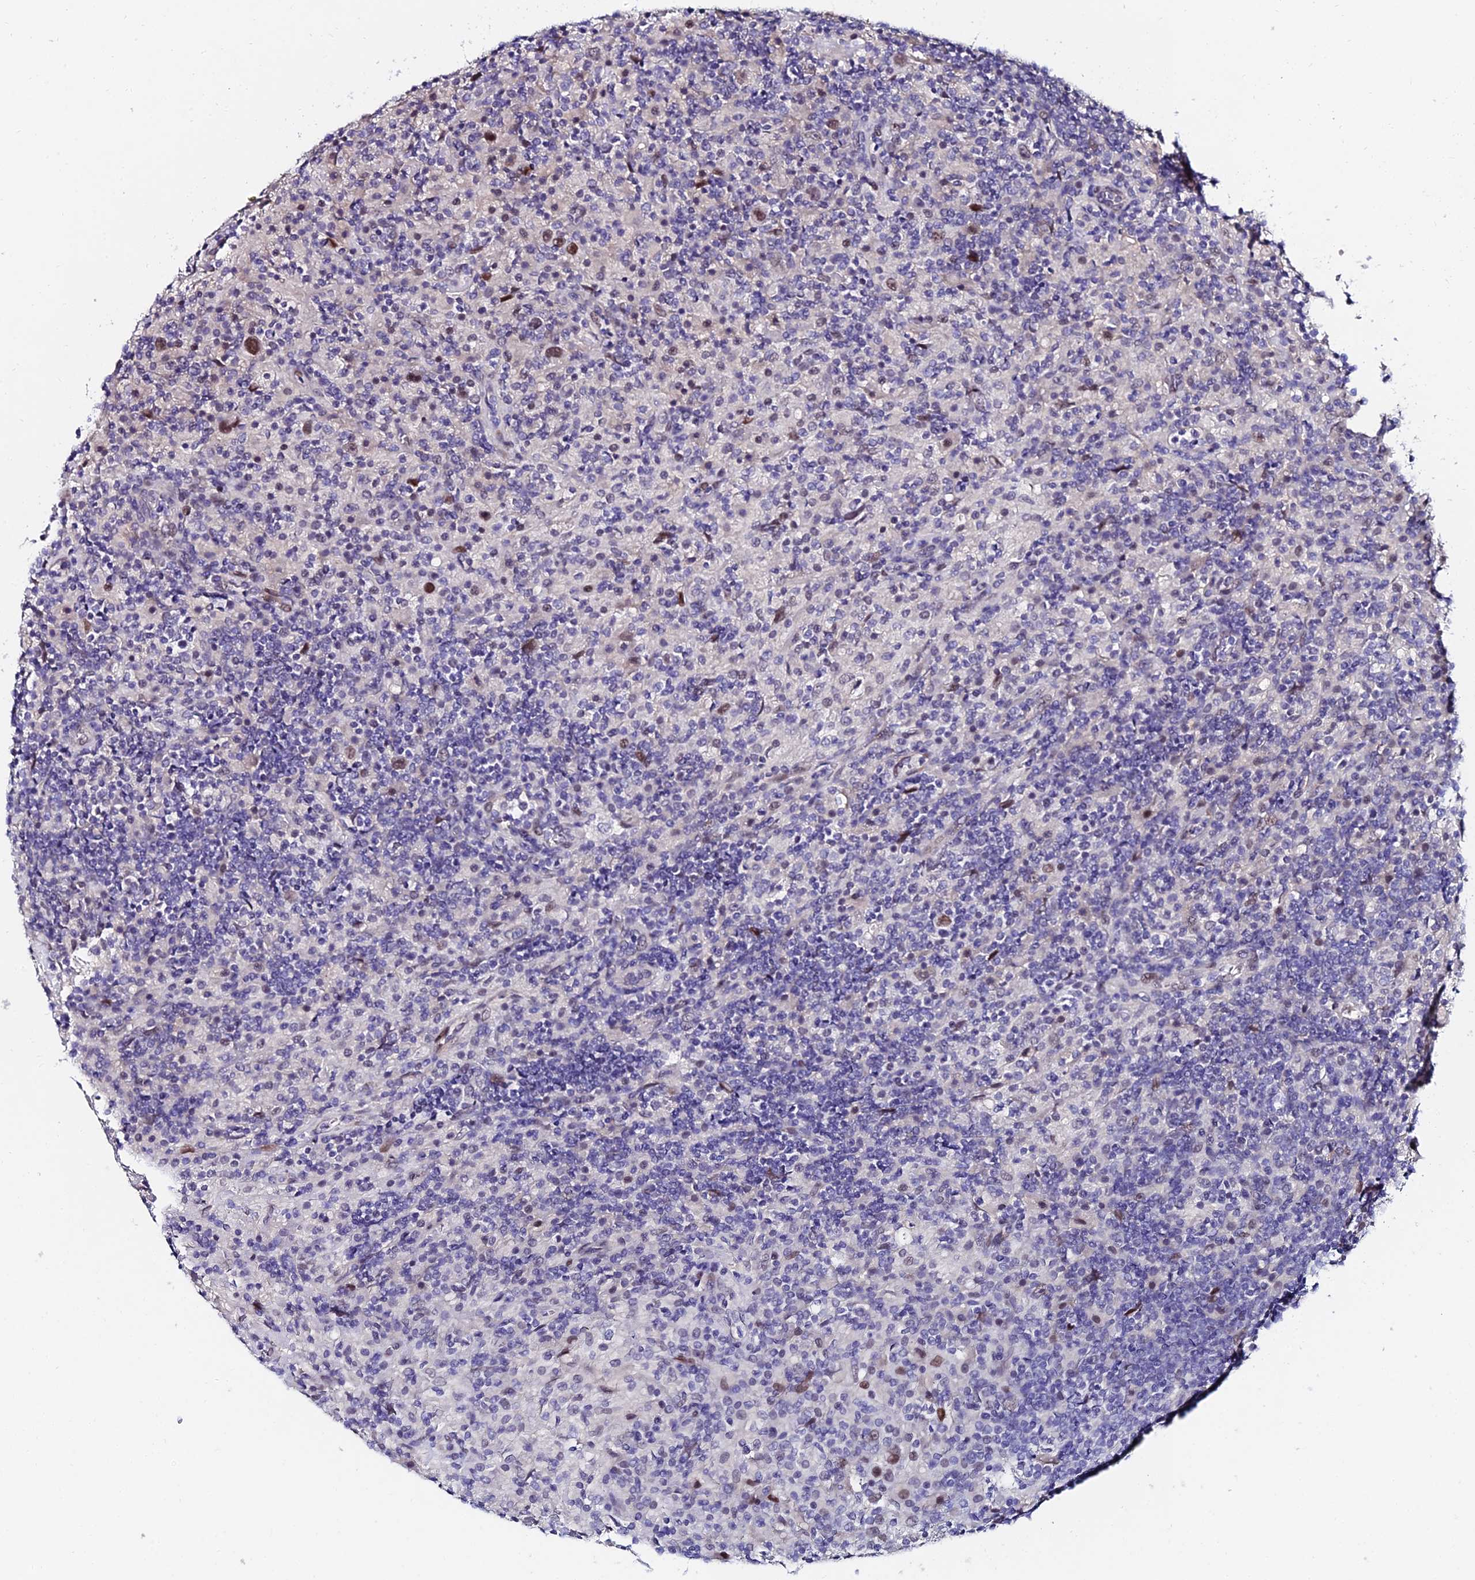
{"staining": {"intensity": "moderate", "quantity": "25%-75%", "location": "nuclear"}, "tissue": "lymphoma", "cell_type": "Tumor cells", "image_type": "cancer", "snomed": [{"axis": "morphology", "description": "Hodgkin's disease, NOS"}, {"axis": "topography", "description": "Lymph node"}], "caption": "DAB (3,3'-diaminobenzidine) immunohistochemical staining of human lymphoma demonstrates moderate nuclear protein staining in approximately 25%-75% of tumor cells.", "gene": "TRIM24", "patient": {"sex": "male", "age": 70}}